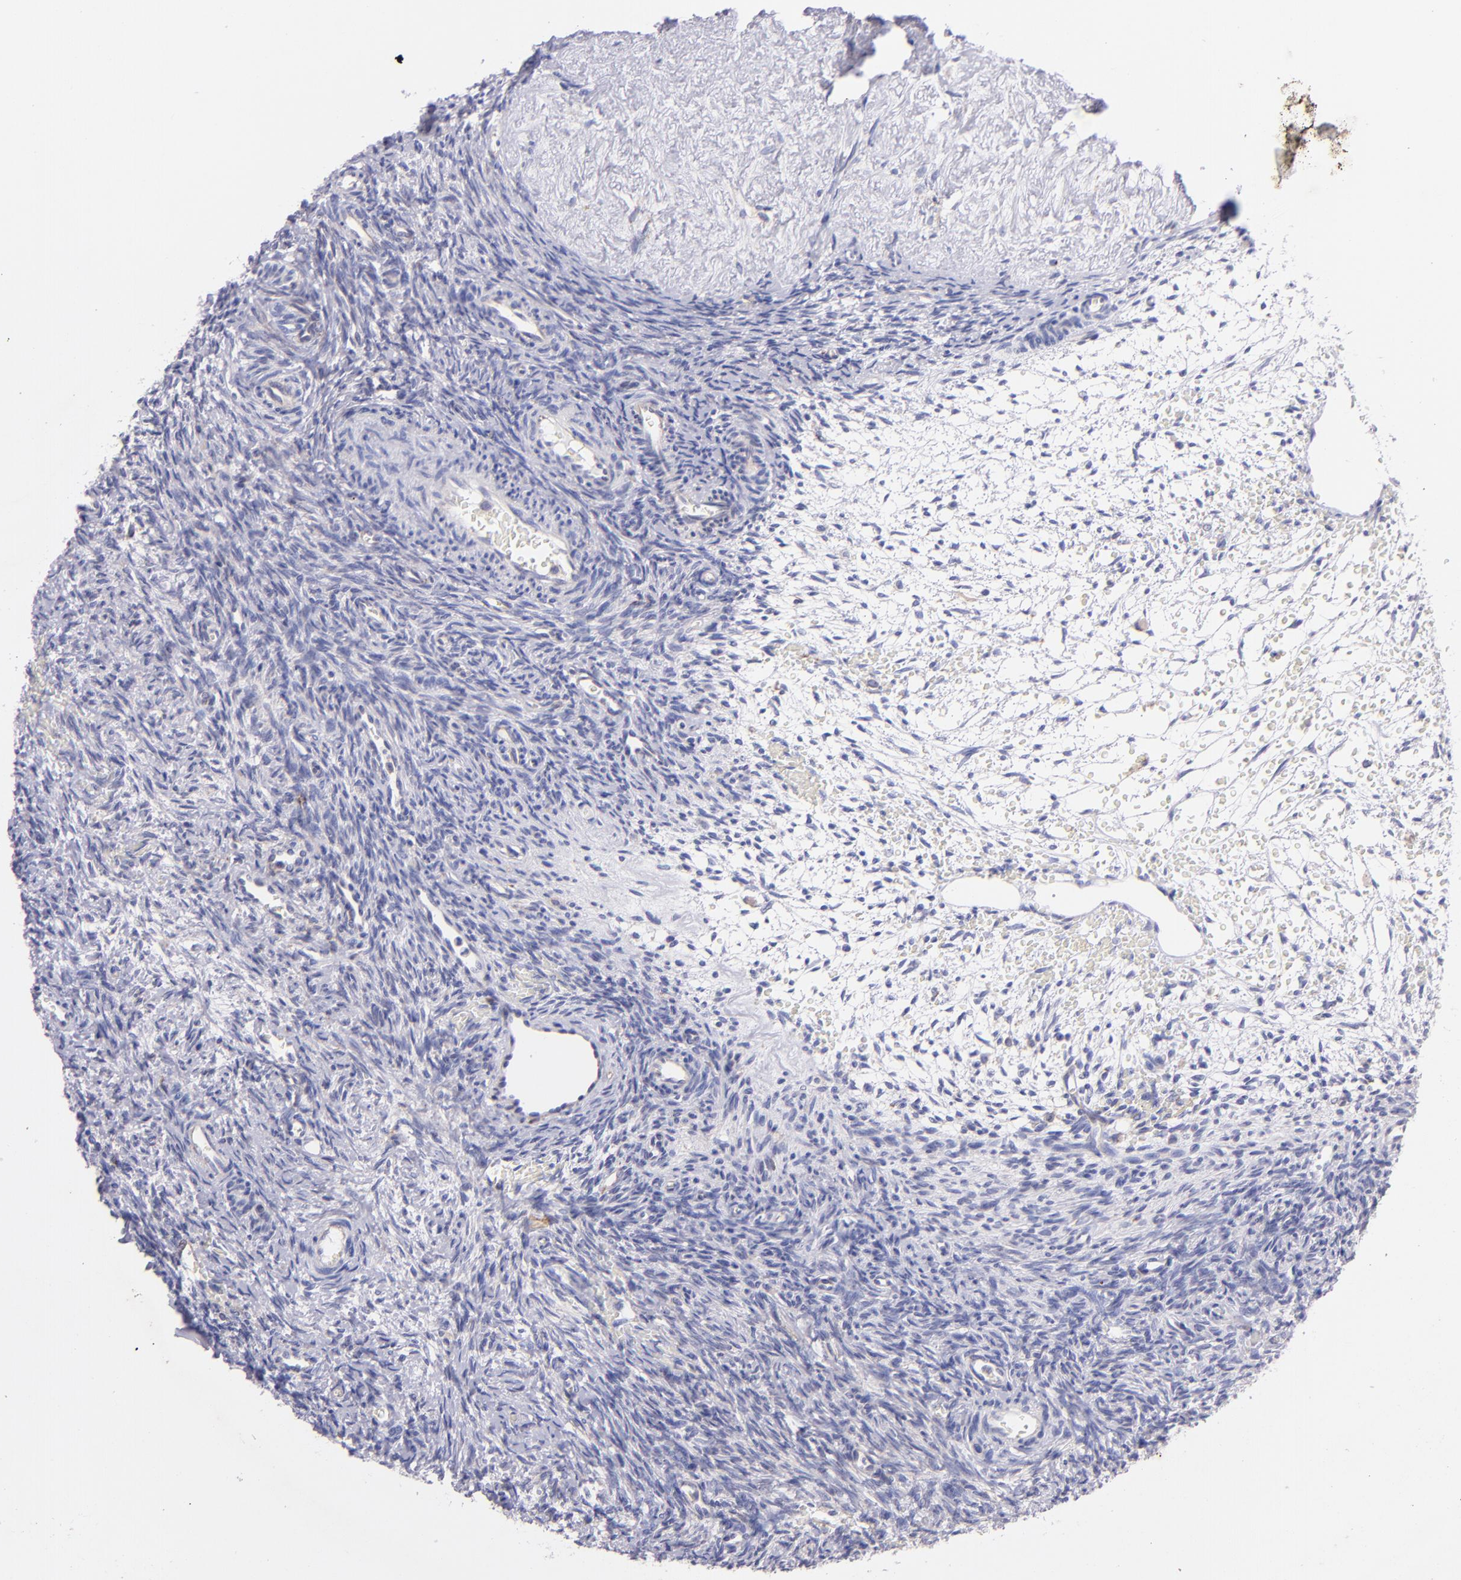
{"staining": {"intensity": "negative", "quantity": "none", "location": "none"}, "tissue": "ovary", "cell_type": "Follicle cells", "image_type": "normal", "snomed": [{"axis": "morphology", "description": "Normal tissue, NOS"}, {"axis": "topography", "description": "Ovary"}], "caption": "High power microscopy image of an IHC photomicrograph of benign ovary, revealing no significant positivity in follicle cells.", "gene": "RET", "patient": {"sex": "female", "age": 39}}